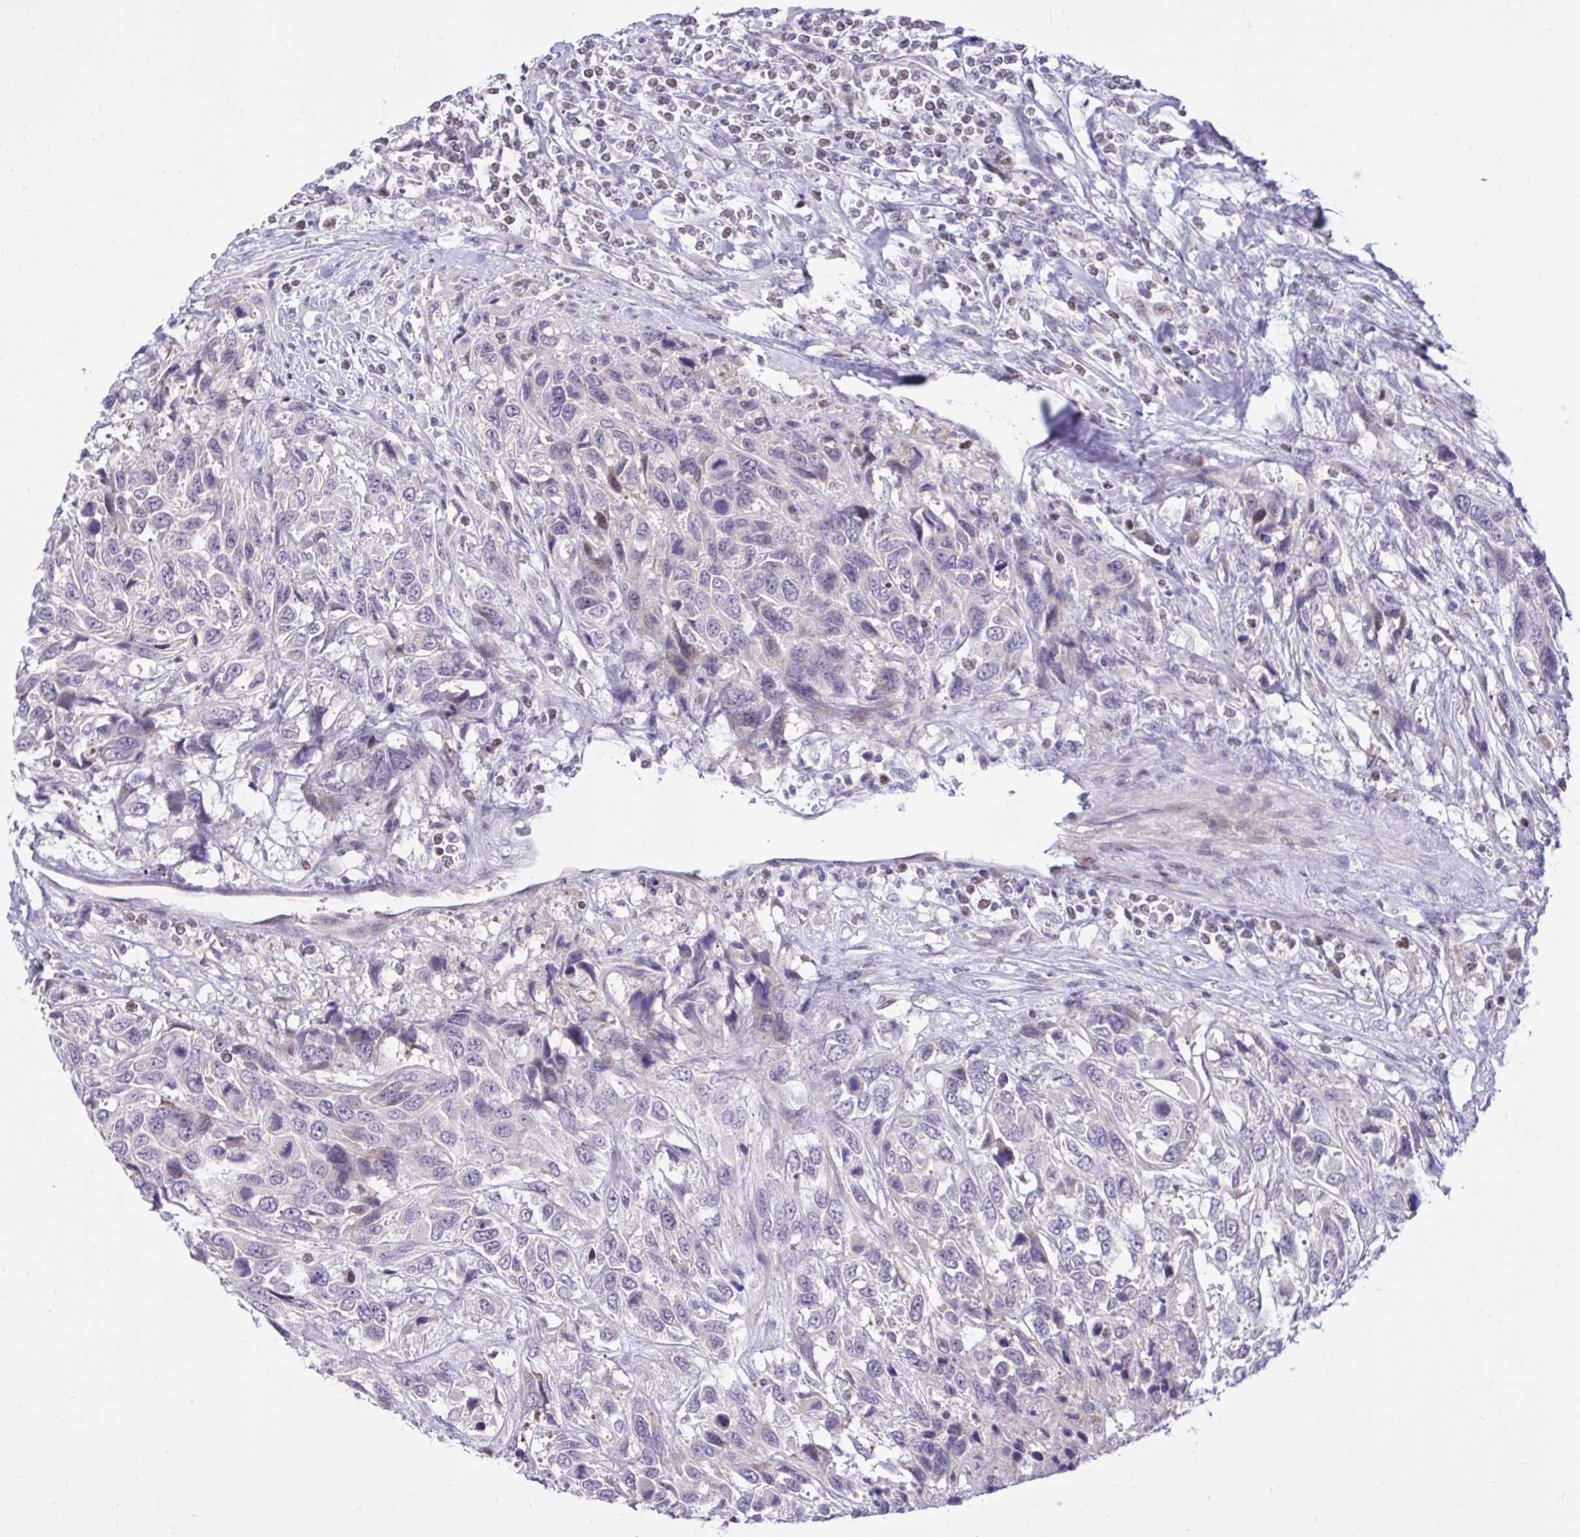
{"staining": {"intensity": "negative", "quantity": "none", "location": "none"}, "tissue": "urothelial cancer", "cell_type": "Tumor cells", "image_type": "cancer", "snomed": [{"axis": "morphology", "description": "Urothelial carcinoma, High grade"}, {"axis": "topography", "description": "Urinary bladder"}], "caption": "IHC histopathology image of neoplastic tissue: urothelial cancer stained with DAB displays no significant protein positivity in tumor cells. (IHC, brightfield microscopy, high magnification).", "gene": "EPOP", "patient": {"sex": "female", "age": 70}}